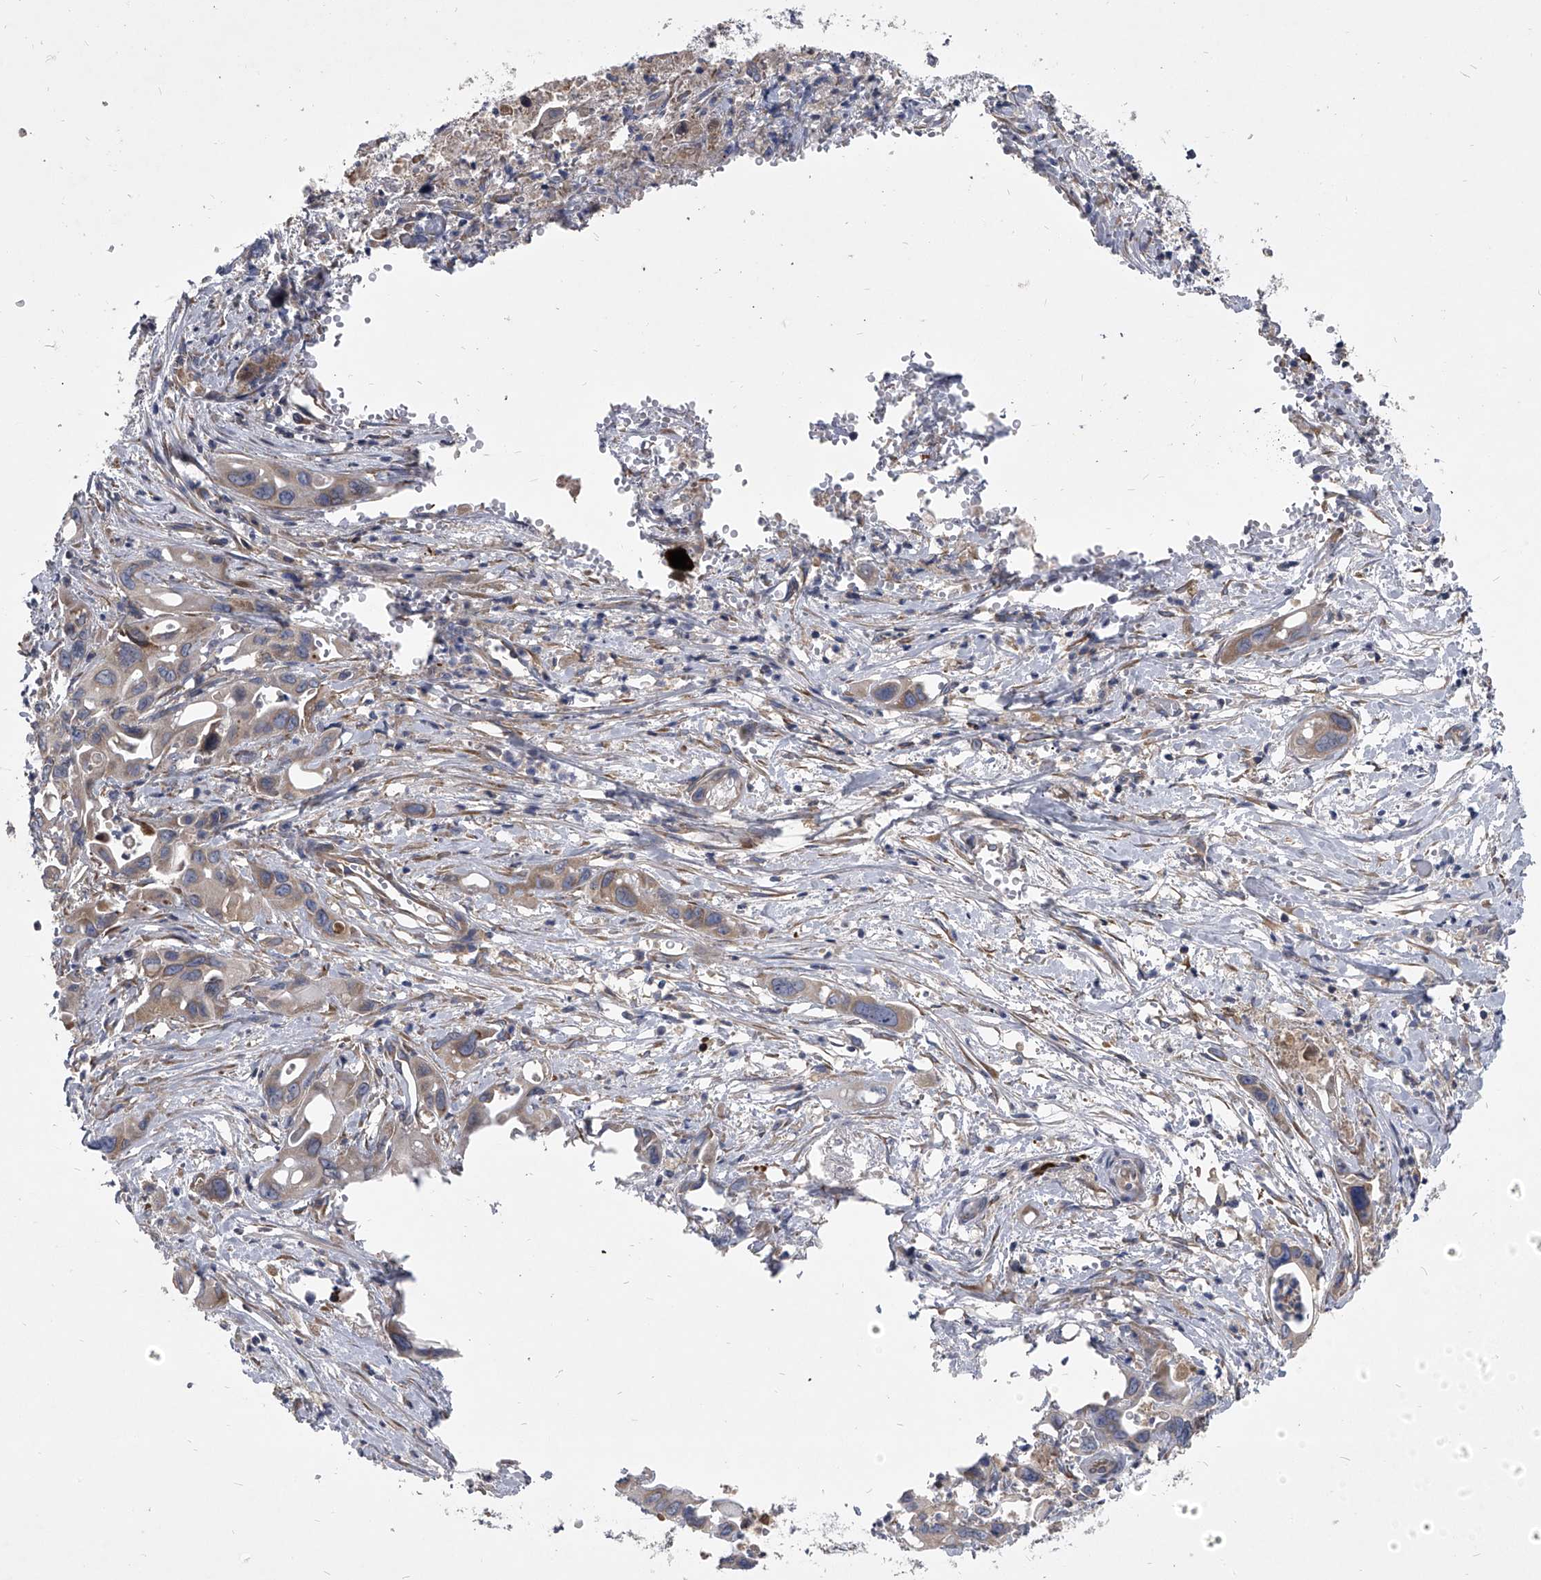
{"staining": {"intensity": "negative", "quantity": "none", "location": "none"}, "tissue": "pancreatic cancer", "cell_type": "Tumor cells", "image_type": "cancer", "snomed": [{"axis": "morphology", "description": "Adenocarcinoma, NOS"}, {"axis": "topography", "description": "Pancreas"}], "caption": "A histopathology image of human pancreatic cancer is negative for staining in tumor cells. Brightfield microscopy of IHC stained with DAB (brown) and hematoxylin (blue), captured at high magnification.", "gene": "CCR4", "patient": {"sex": "male", "age": 66}}